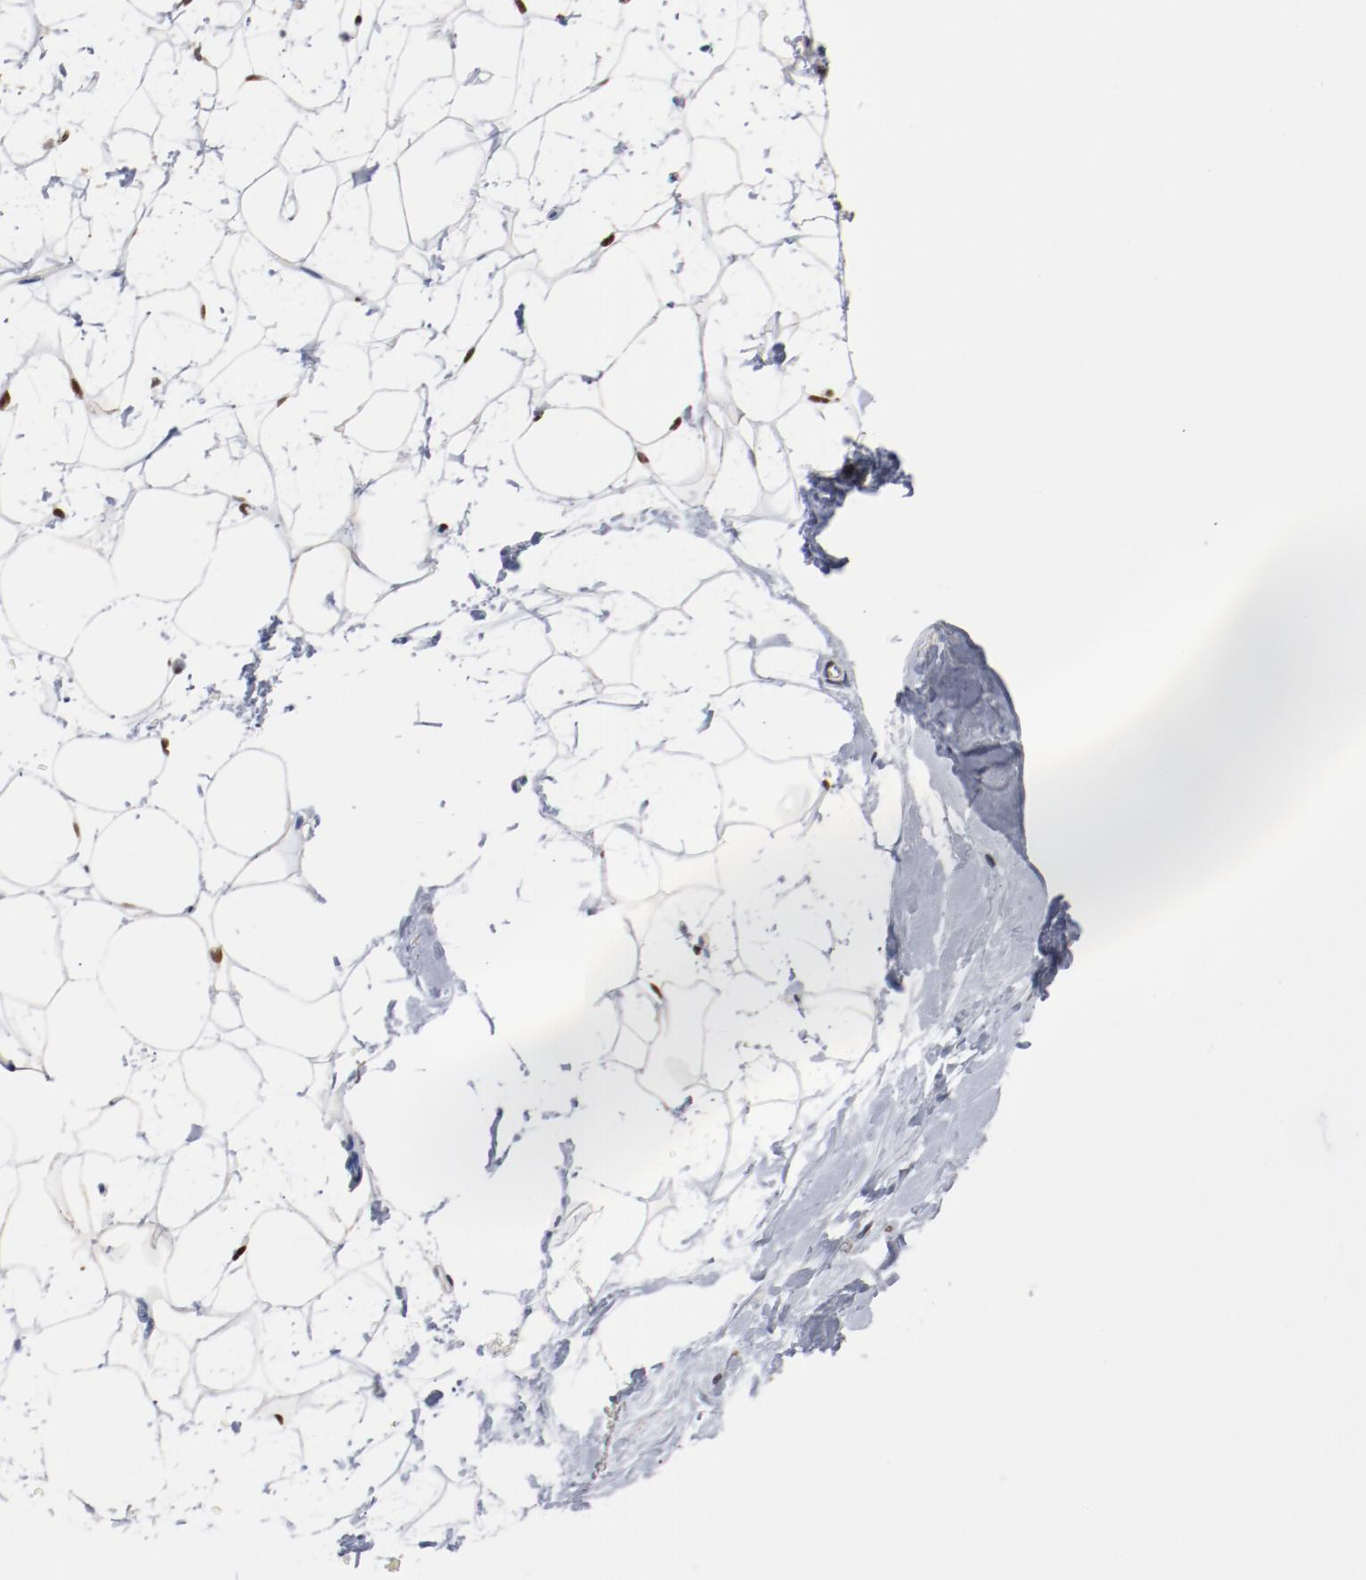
{"staining": {"intensity": "moderate", "quantity": ">75%", "location": "nuclear"}, "tissue": "breast", "cell_type": "Adipocytes", "image_type": "normal", "snomed": [{"axis": "morphology", "description": "Normal tissue, NOS"}, {"axis": "topography", "description": "Breast"}], "caption": "Protein staining of normal breast demonstrates moderate nuclear positivity in about >75% of adipocytes. (Brightfield microscopy of DAB IHC at high magnification).", "gene": "ZEB2", "patient": {"sex": "female", "age": 22}}